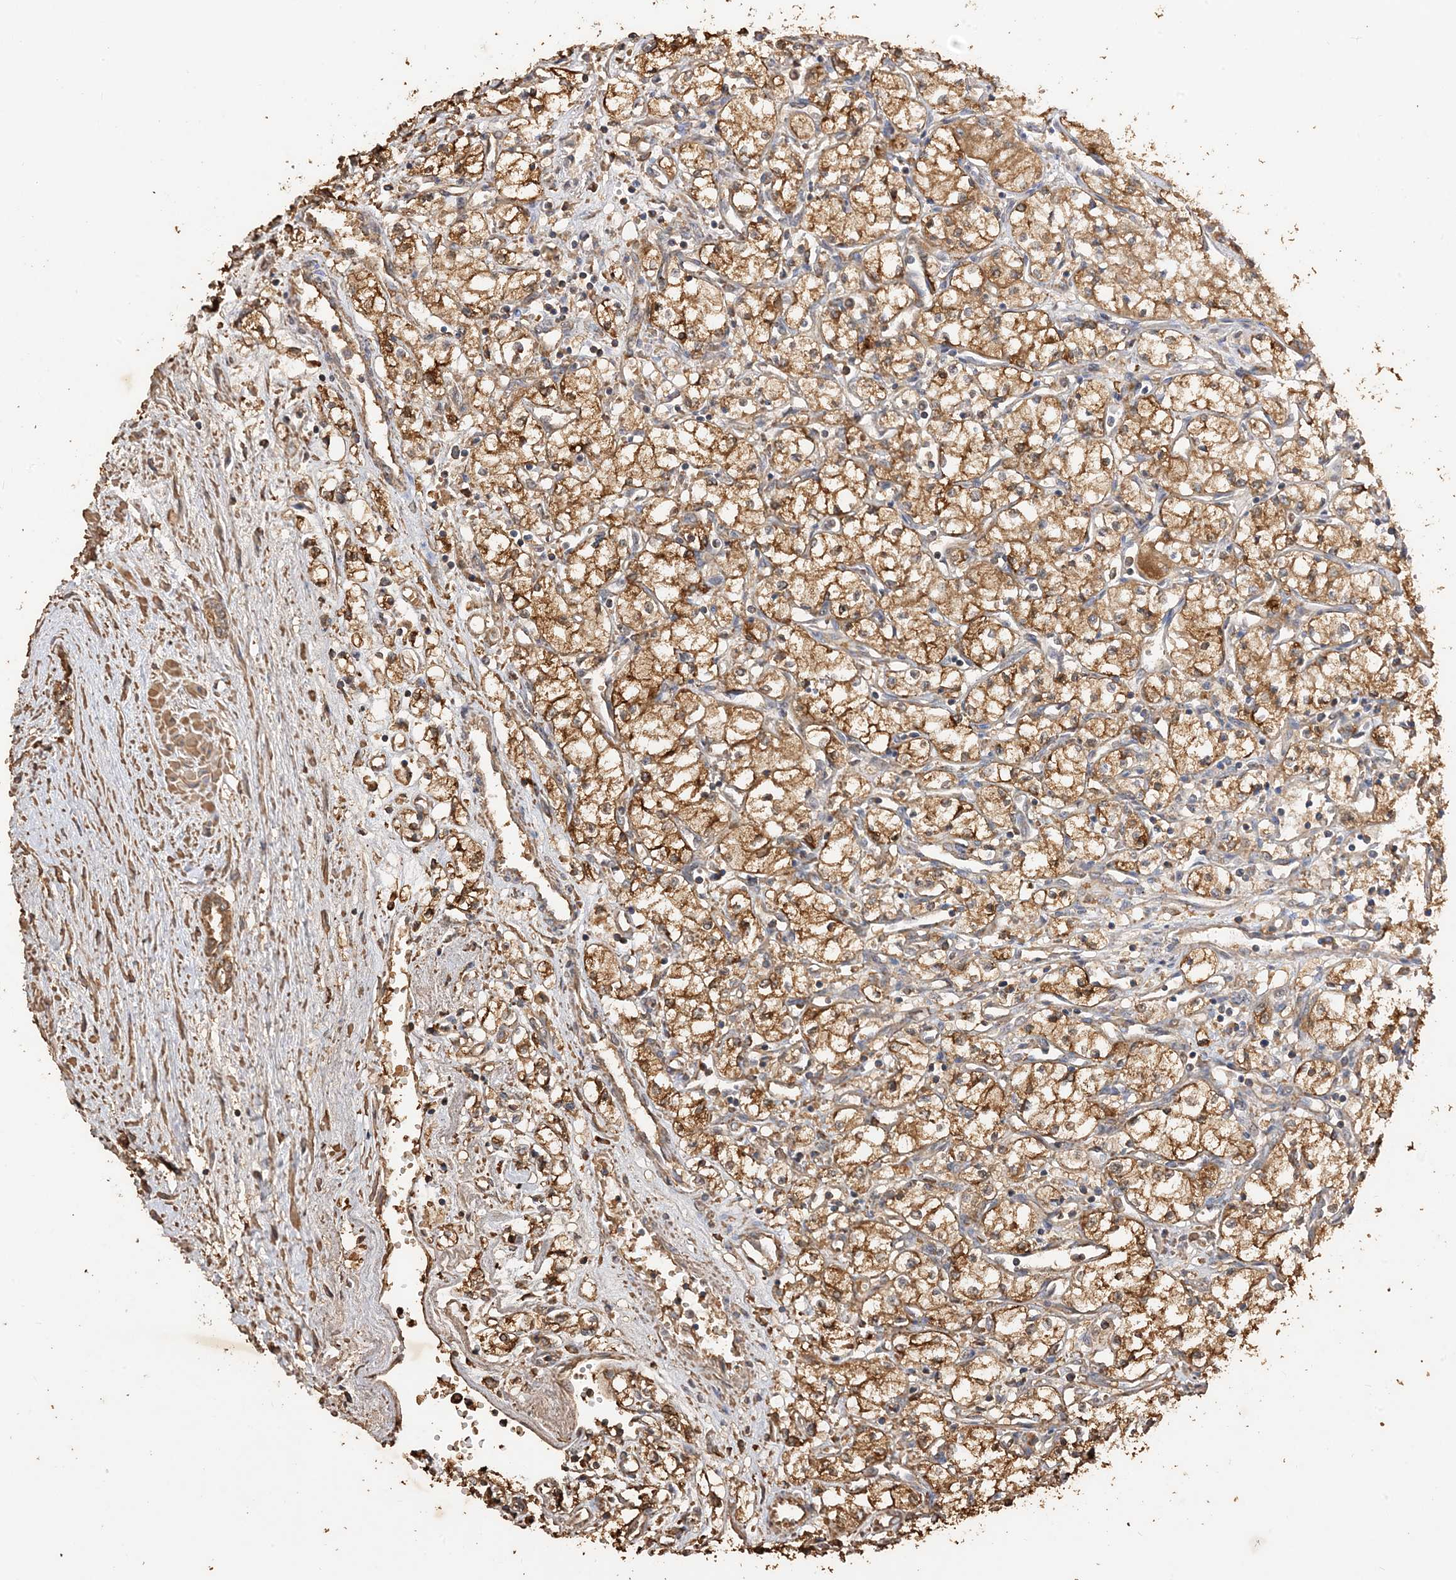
{"staining": {"intensity": "moderate", "quantity": ">75%", "location": "cytoplasmic/membranous"}, "tissue": "renal cancer", "cell_type": "Tumor cells", "image_type": "cancer", "snomed": [{"axis": "morphology", "description": "Adenocarcinoma, NOS"}, {"axis": "topography", "description": "Kidney"}], "caption": "Adenocarcinoma (renal) stained with IHC reveals moderate cytoplasmic/membranous positivity in about >75% of tumor cells.", "gene": "ARV1", "patient": {"sex": "male", "age": 59}}